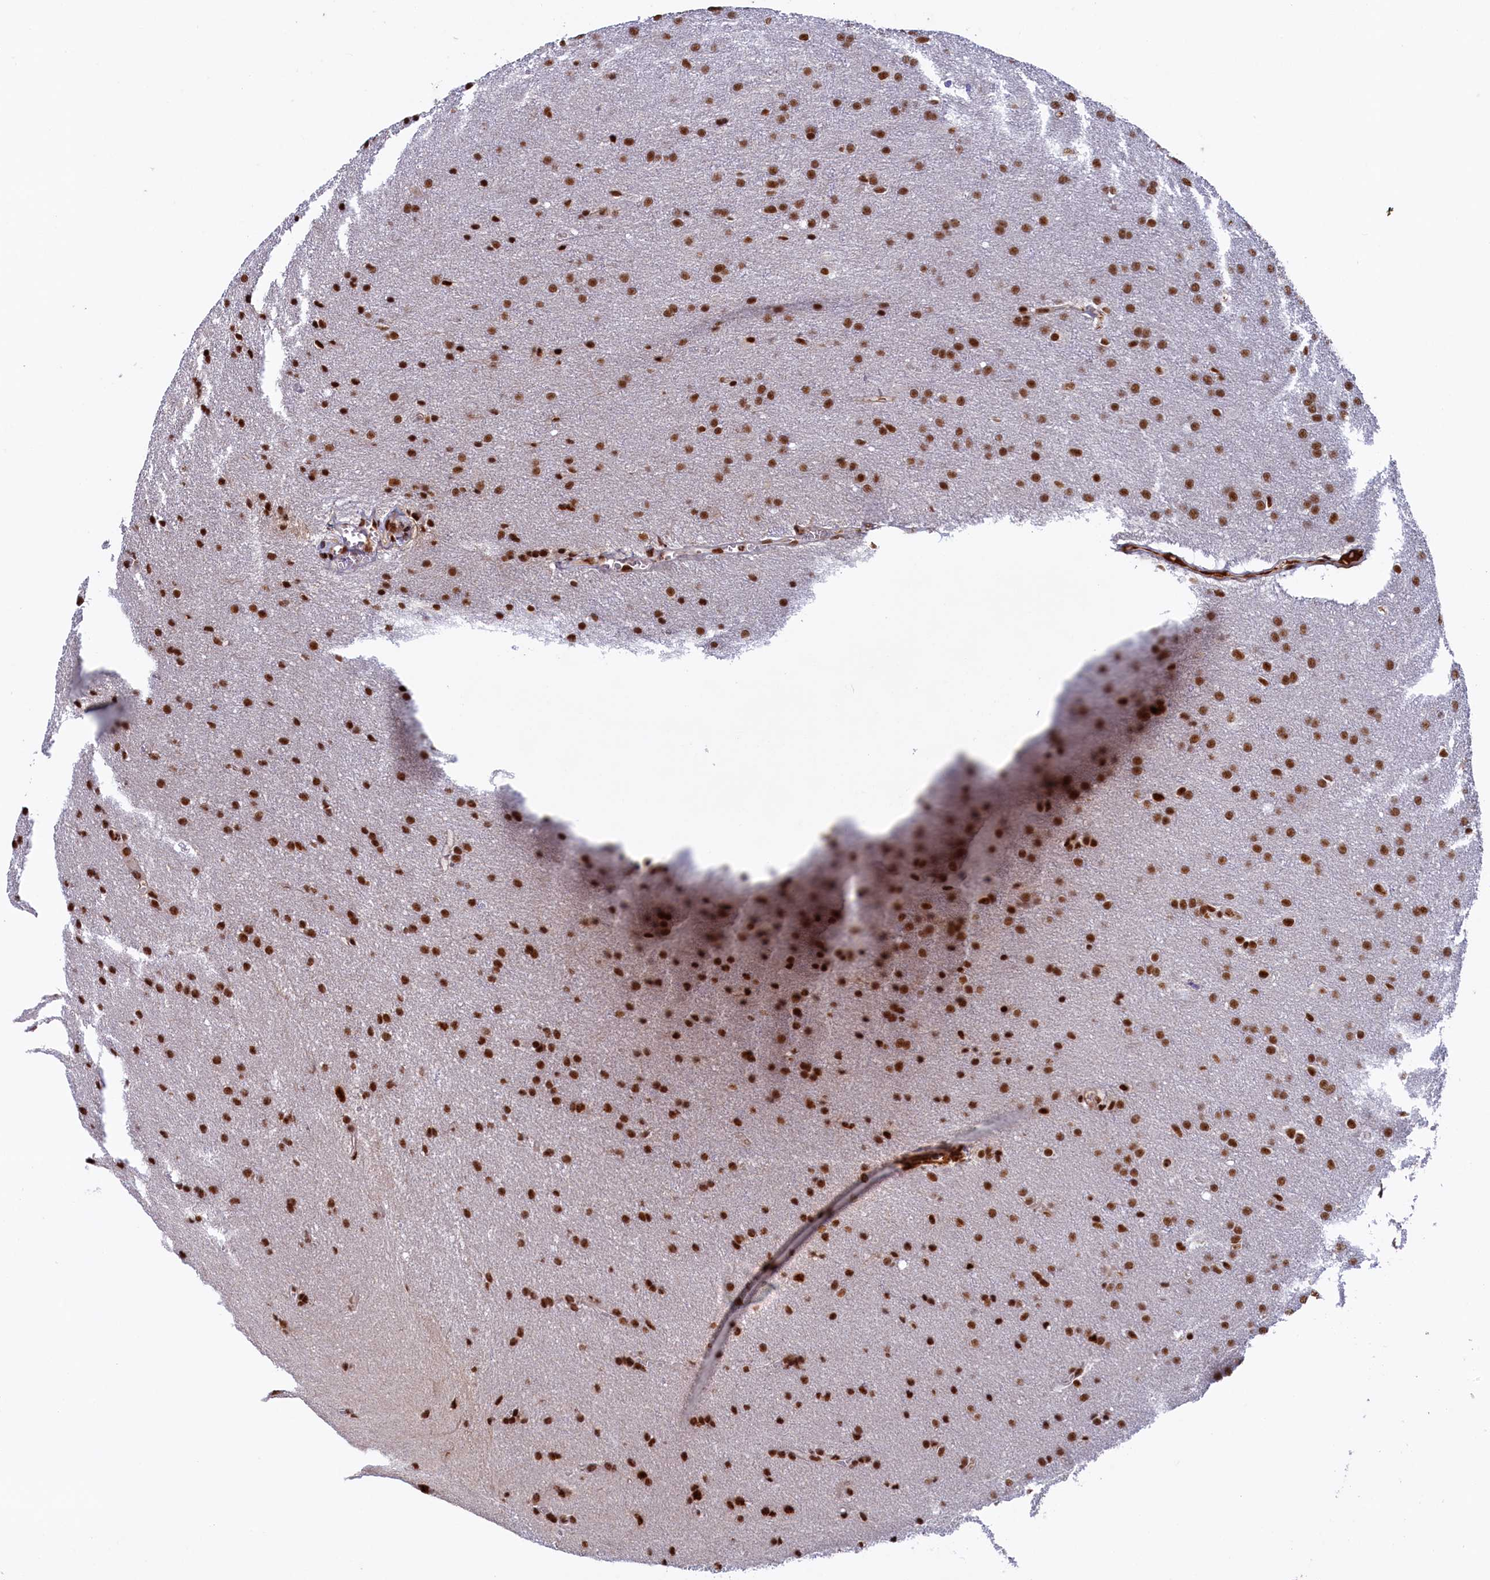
{"staining": {"intensity": "strong", "quantity": ">75%", "location": "nuclear"}, "tissue": "glioma", "cell_type": "Tumor cells", "image_type": "cancer", "snomed": [{"axis": "morphology", "description": "Glioma, malignant, Low grade"}, {"axis": "topography", "description": "Brain"}], "caption": "Tumor cells demonstrate high levels of strong nuclear staining in about >75% of cells in human malignant glioma (low-grade).", "gene": "ZC3H18", "patient": {"sex": "female", "age": 32}}